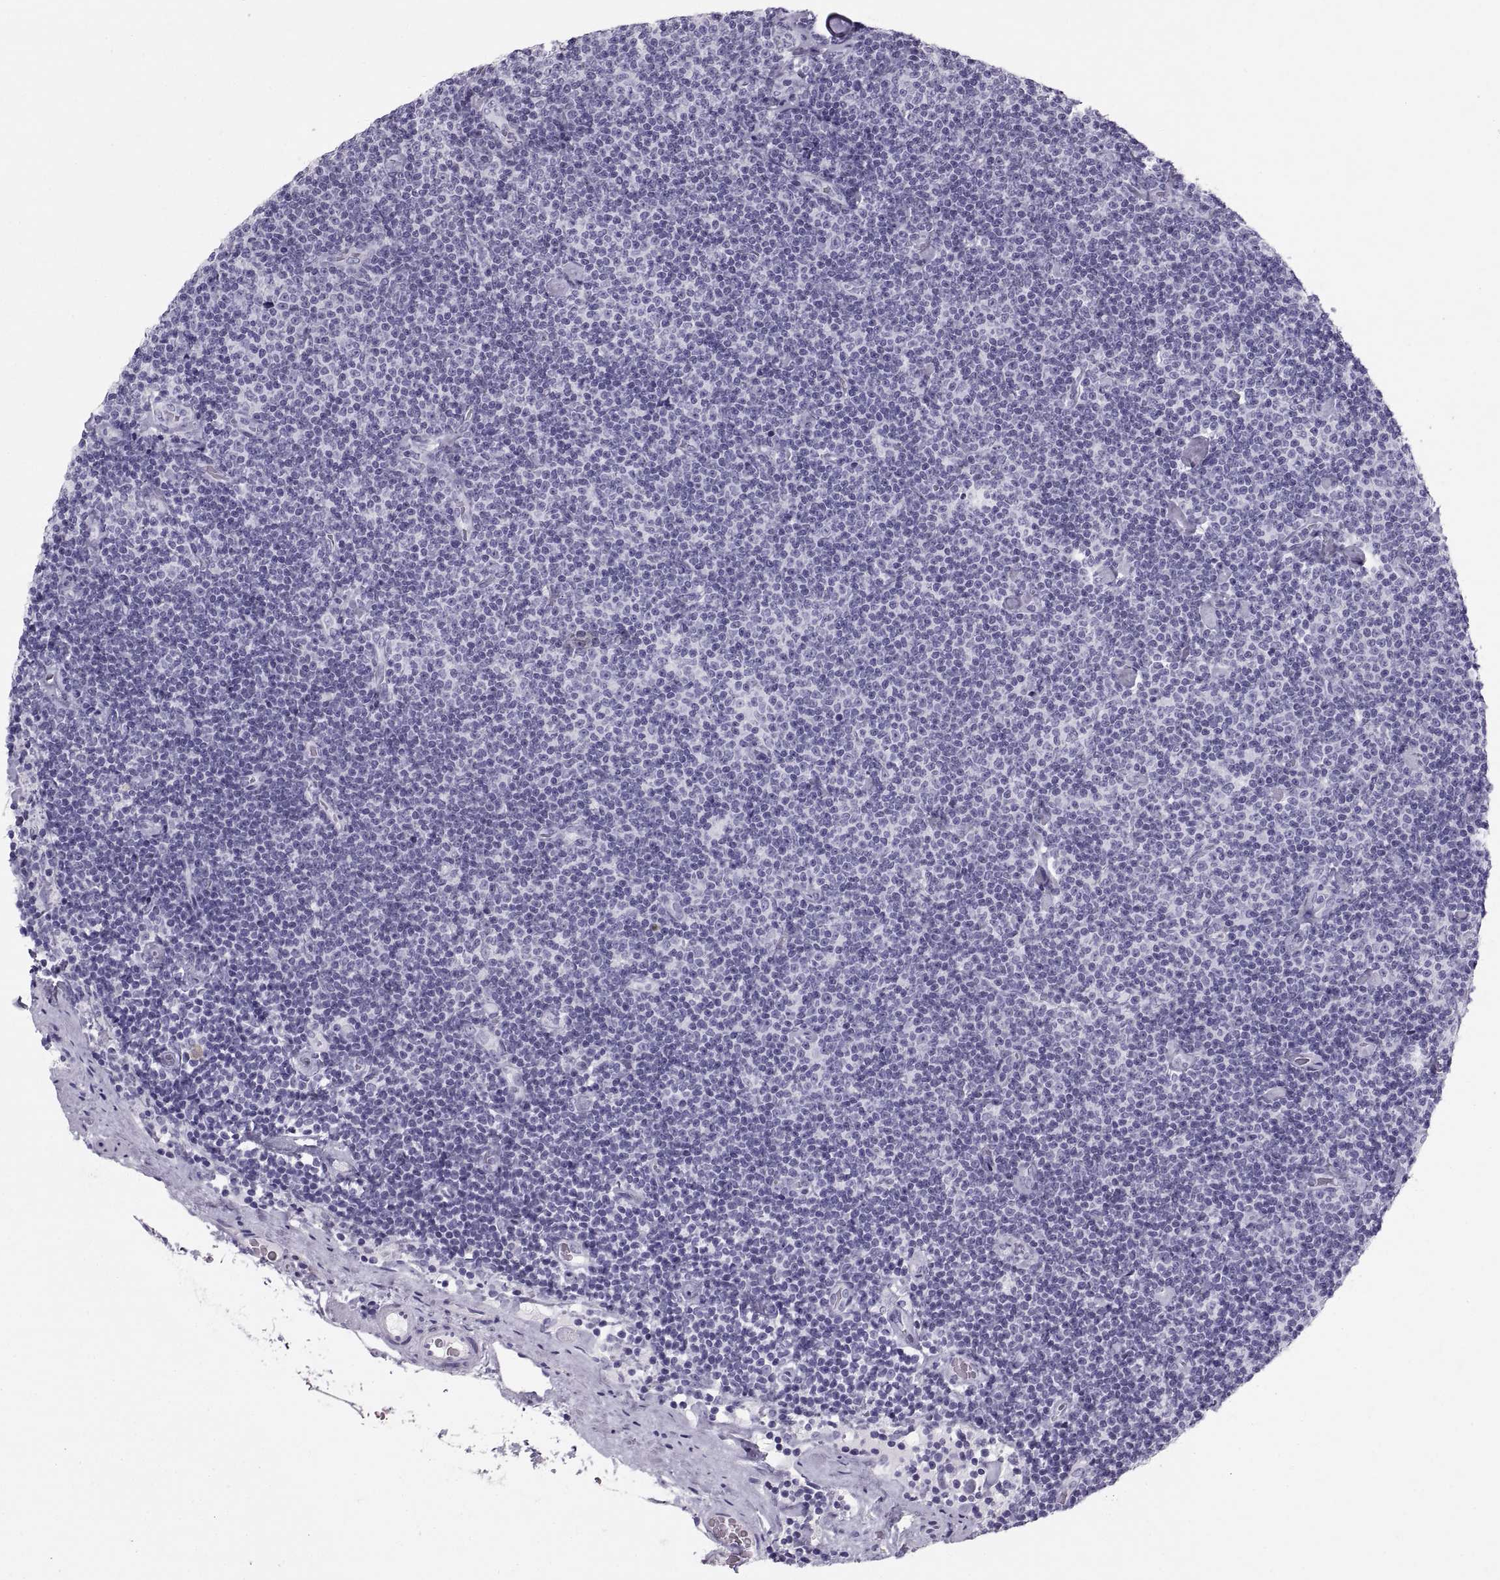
{"staining": {"intensity": "negative", "quantity": "none", "location": "none"}, "tissue": "lymphoma", "cell_type": "Tumor cells", "image_type": "cancer", "snomed": [{"axis": "morphology", "description": "Malignant lymphoma, non-Hodgkin's type, Low grade"}, {"axis": "topography", "description": "Lymph node"}], "caption": "Tumor cells are negative for protein expression in human malignant lymphoma, non-Hodgkin's type (low-grade). (DAB IHC visualized using brightfield microscopy, high magnification).", "gene": "SLC22A6", "patient": {"sex": "male", "age": 81}}